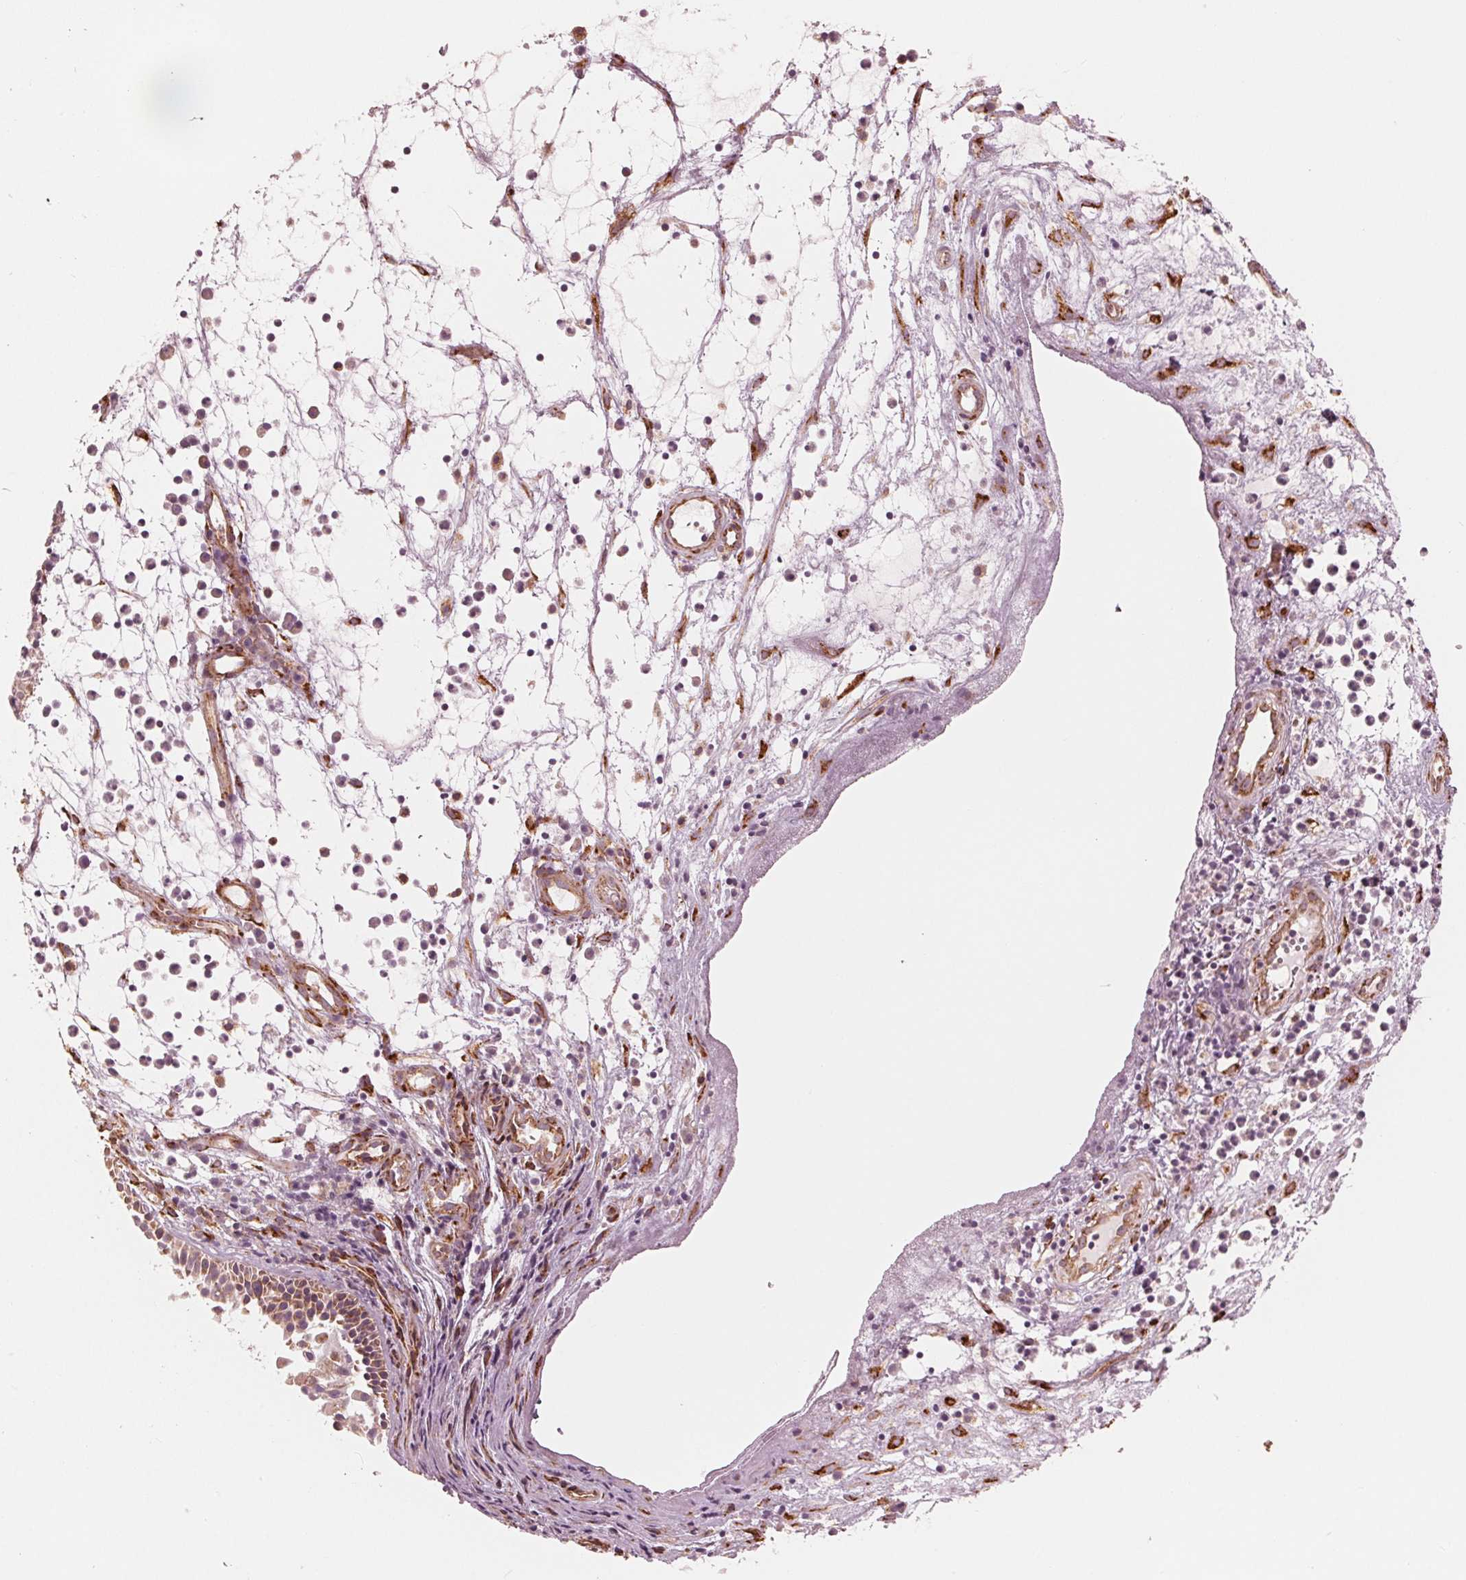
{"staining": {"intensity": "weak", "quantity": ">75%", "location": "cytoplasmic/membranous"}, "tissue": "nasopharynx", "cell_type": "Respiratory epithelial cells", "image_type": "normal", "snomed": [{"axis": "morphology", "description": "Normal tissue, NOS"}, {"axis": "topography", "description": "Nasopharynx"}], "caption": "IHC of benign nasopharynx demonstrates low levels of weak cytoplasmic/membranous expression in approximately >75% of respiratory epithelial cells.", "gene": "IKBIP", "patient": {"sex": "male", "age": 31}}